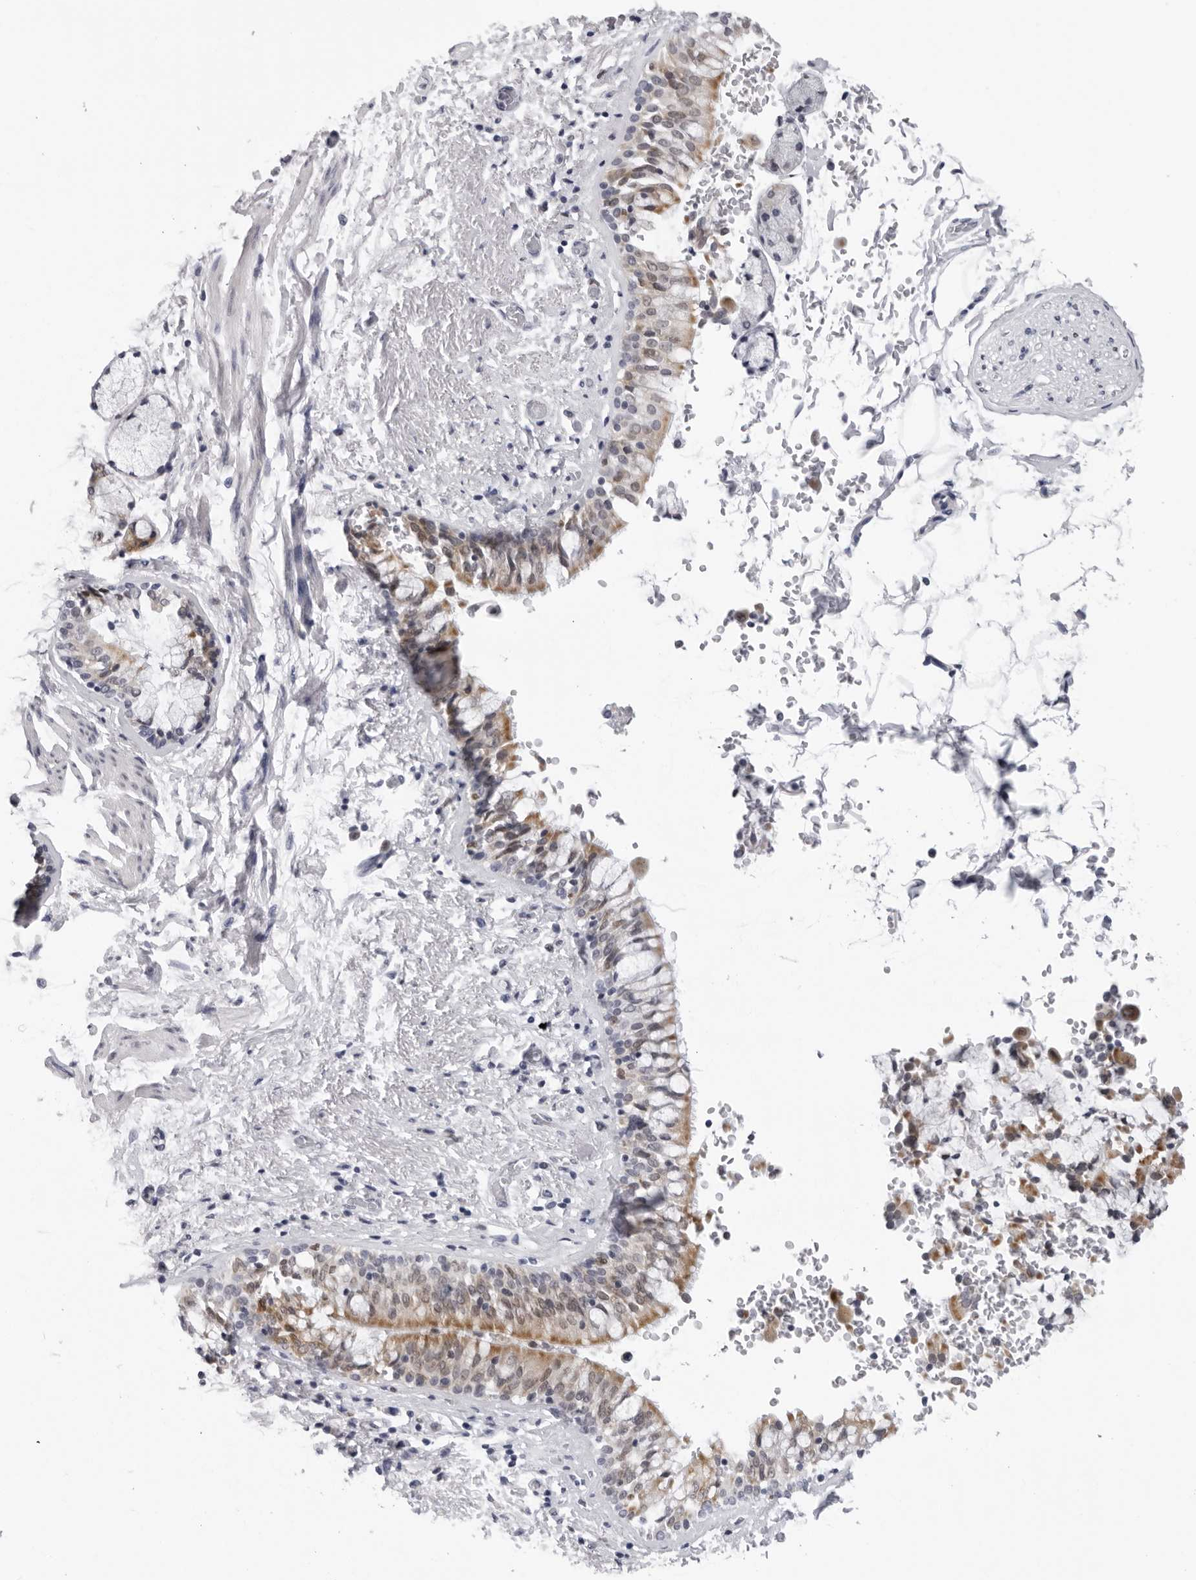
{"staining": {"intensity": "moderate", "quantity": "<25%", "location": "cytoplasmic/membranous"}, "tissue": "bronchus", "cell_type": "Respiratory epithelial cells", "image_type": "normal", "snomed": [{"axis": "morphology", "description": "Normal tissue, NOS"}, {"axis": "morphology", "description": "Inflammation, NOS"}, {"axis": "topography", "description": "Cartilage tissue"}, {"axis": "topography", "description": "Bronchus"}, {"axis": "topography", "description": "Lung"}], "caption": "This photomicrograph demonstrates immunohistochemistry staining of unremarkable bronchus, with low moderate cytoplasmic/membranous expression in about <25% of respiratory epithelial cells.", "gene": "CPT2", "patient": {"sex": "female", "age": 64}}